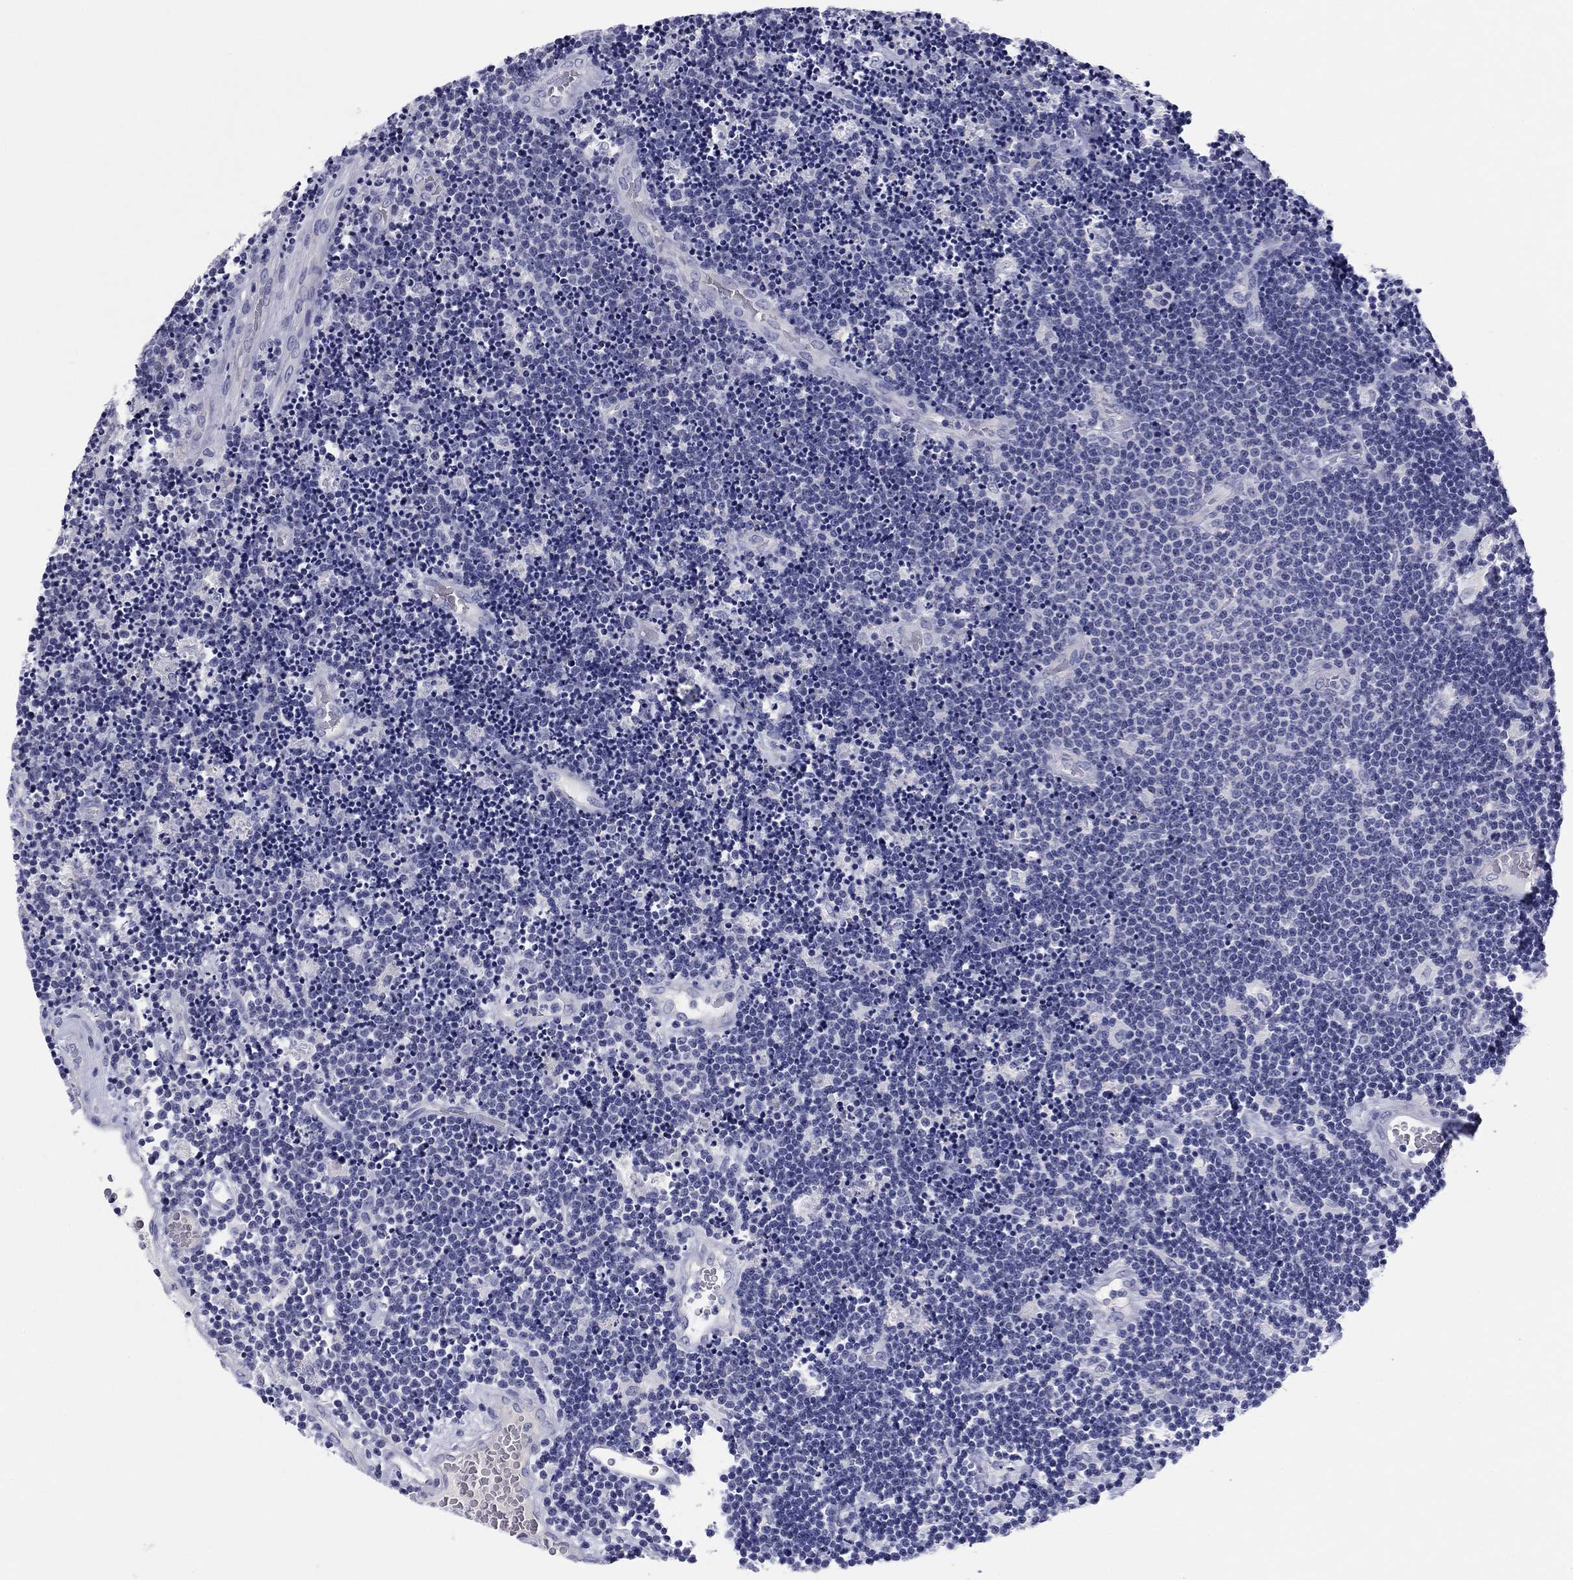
{"staining": {"intensity": "negative", "quantity": "none", "location": "none"}, "tissue": "lymphoma", "cell_type": "Tumor cells", "image_type": "cancer", "snomed": [{"axis": "morphology", "description": "Malignant lymphoma, non-Hodgkin's type, Low grade"}, {"axis": "topography", "description": "Brain"}], "caption": "Tumor cells are negative for brown protein staining in low-grade malignant lymphoma, non-Hodgkin's type.", "gene": "ABCC2", "patient": {"sex": "female", "age": 66}}